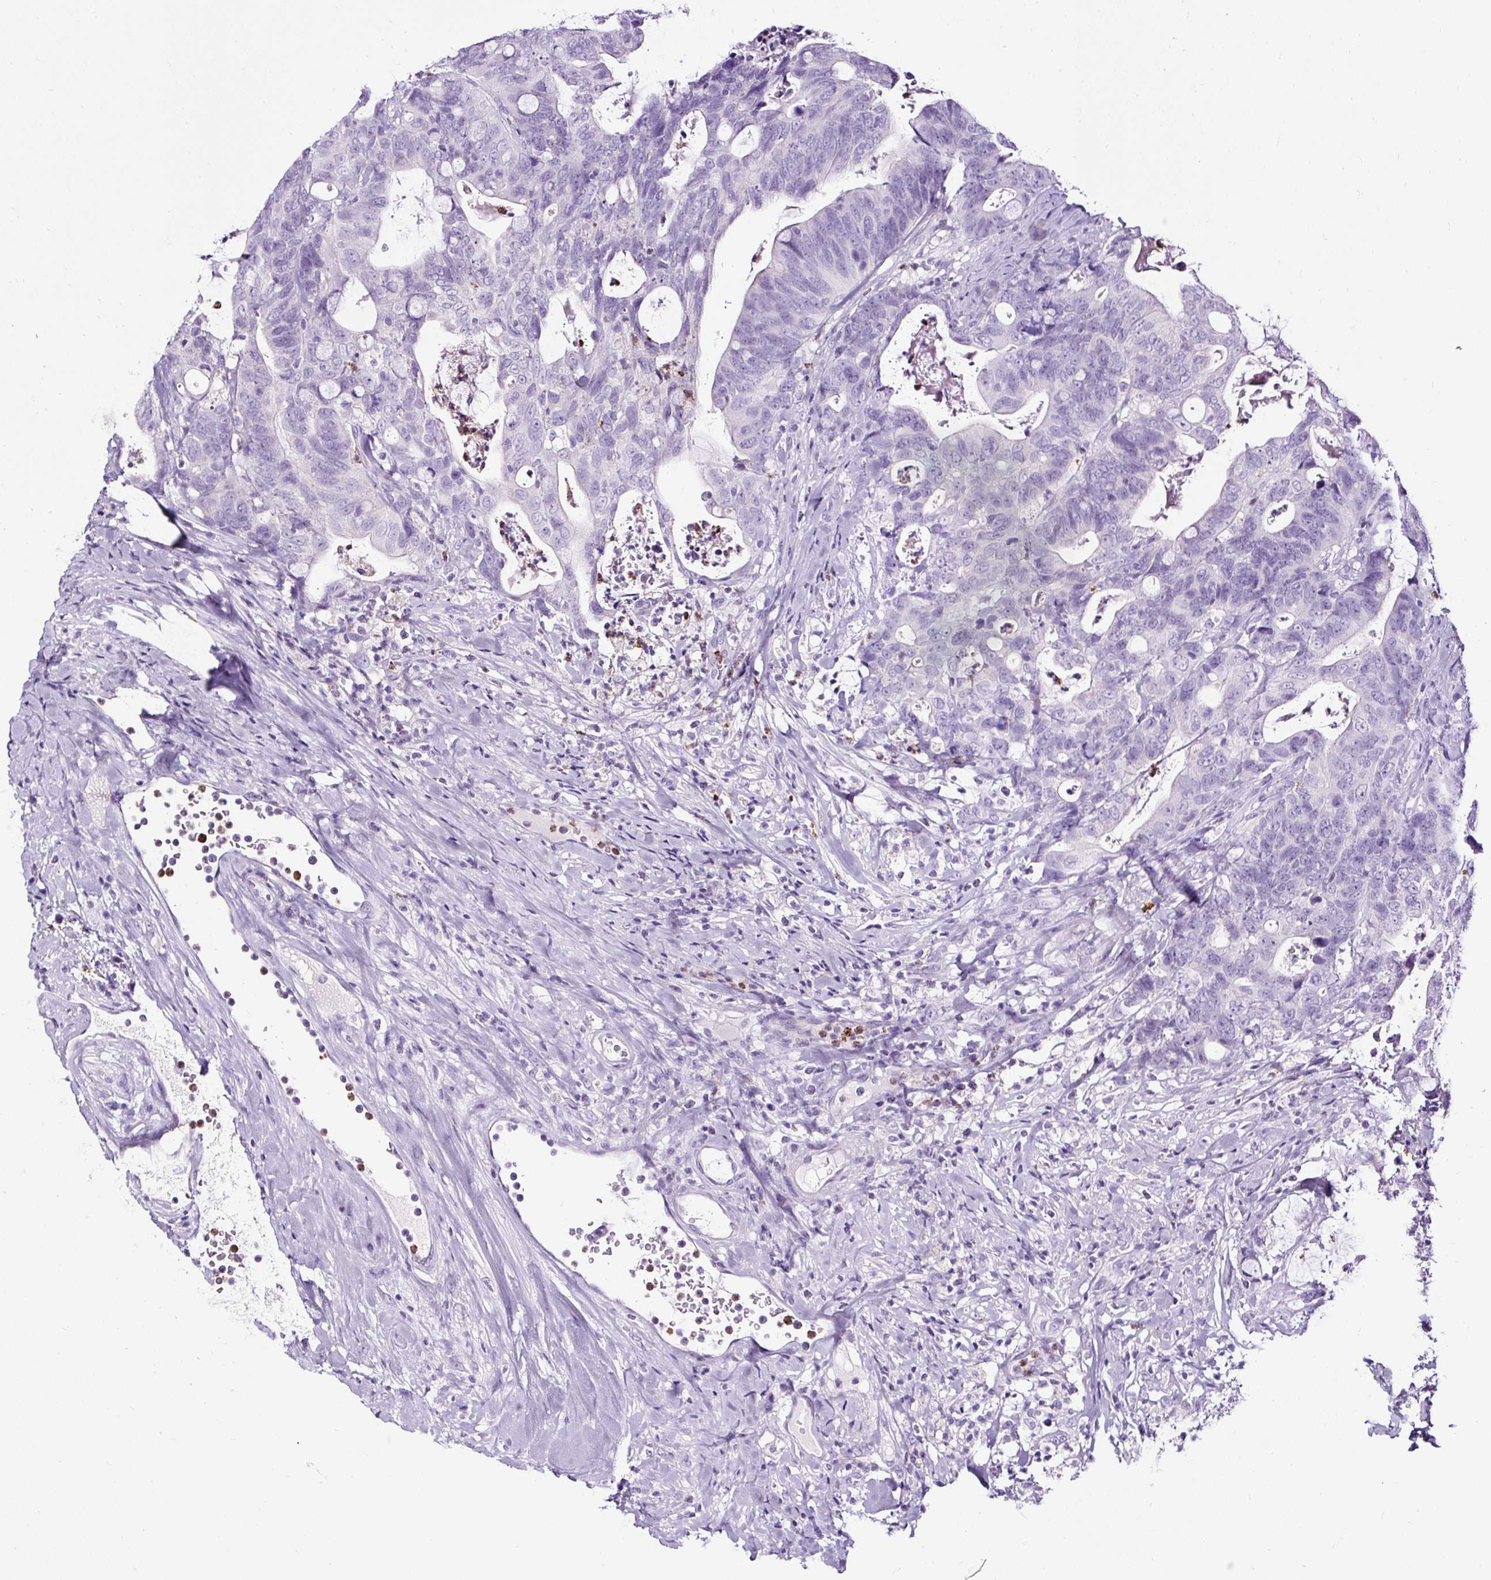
{"staining": {"intensity": "negative", "quantity": "none", "location": "none"}, "tissue": "colorectal cancer", "cell_type": "Tumor cells", "image_type": "cancer", "snomed": [{"axis": "morphology", "description": "Adenocarcinoma, NOS"}, {"axis": "topography", "description": "Colon"}], "caption": "Immunohistochemistry (IHC) histopathology image of human colorectal adenocarcinoma stained for a protein (brown), which displays no staining in tumor cells.", "gene": "SLC7A8", "patient": {"sex": "female", "age": 82}}